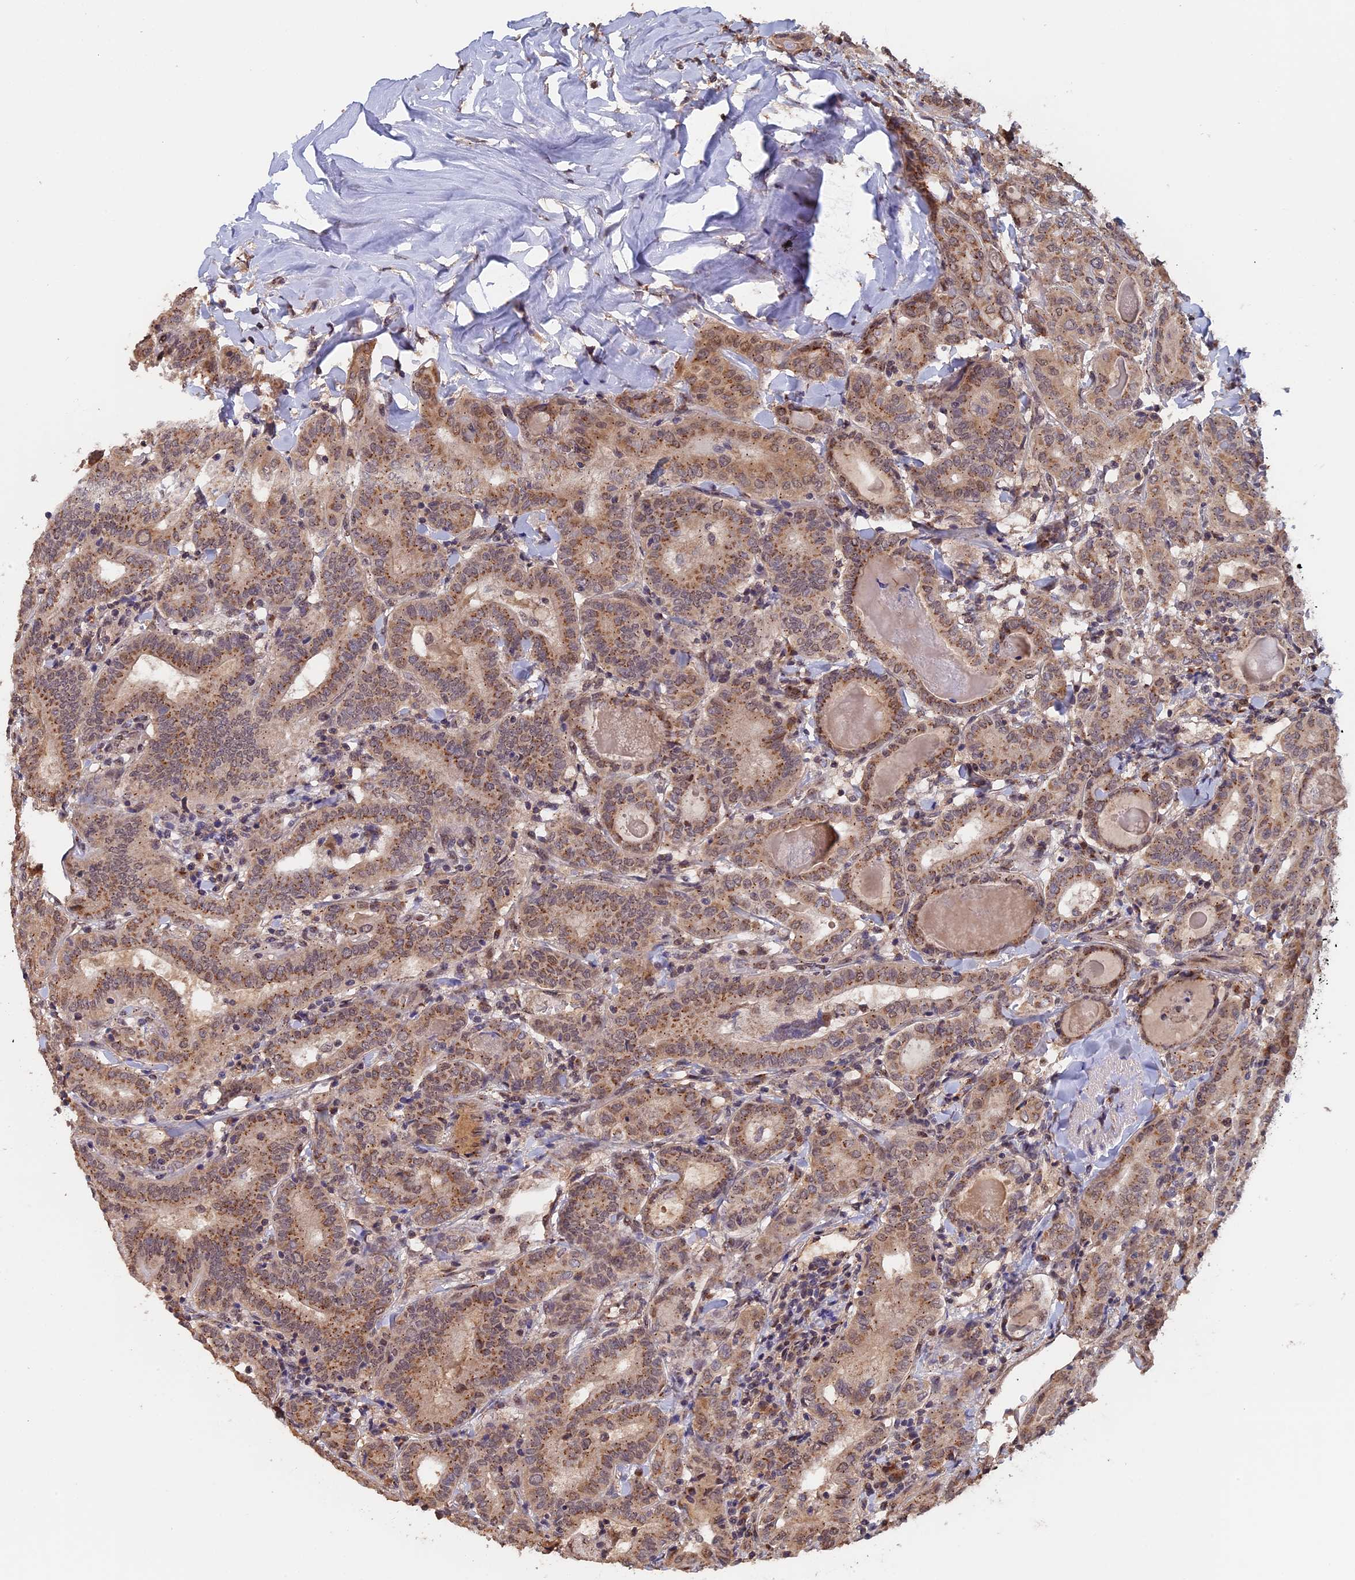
{"staining": {"intensity": "moderate", "quantity": ">75%", "location": "cytoplasmic/membranous"}, "tissue": "thyroid cancer", "cell_type": "Tumor cells", "image_type": "cancer", "snomed": [{"axis": "morphology", "description": "Papillary adenocarcinoma, NOS"}, {"axis": "topography", "description": "Thyroid gland"}], "caption": "Immunohistochemistry of thyroid cancer (papillary adenocarcinoma) exhibits medium levels of moderate cytoplasmic/membranous positivity in approximately >75% of tumor cells. Using DAB (3,3'-diaminobenzidine) (brown) and hematoxylin (blue) stains, captured at high magnification using brightfield microscopy.", "gene": "PIGQ", "patient": {"sex": "female", "age": 72}}